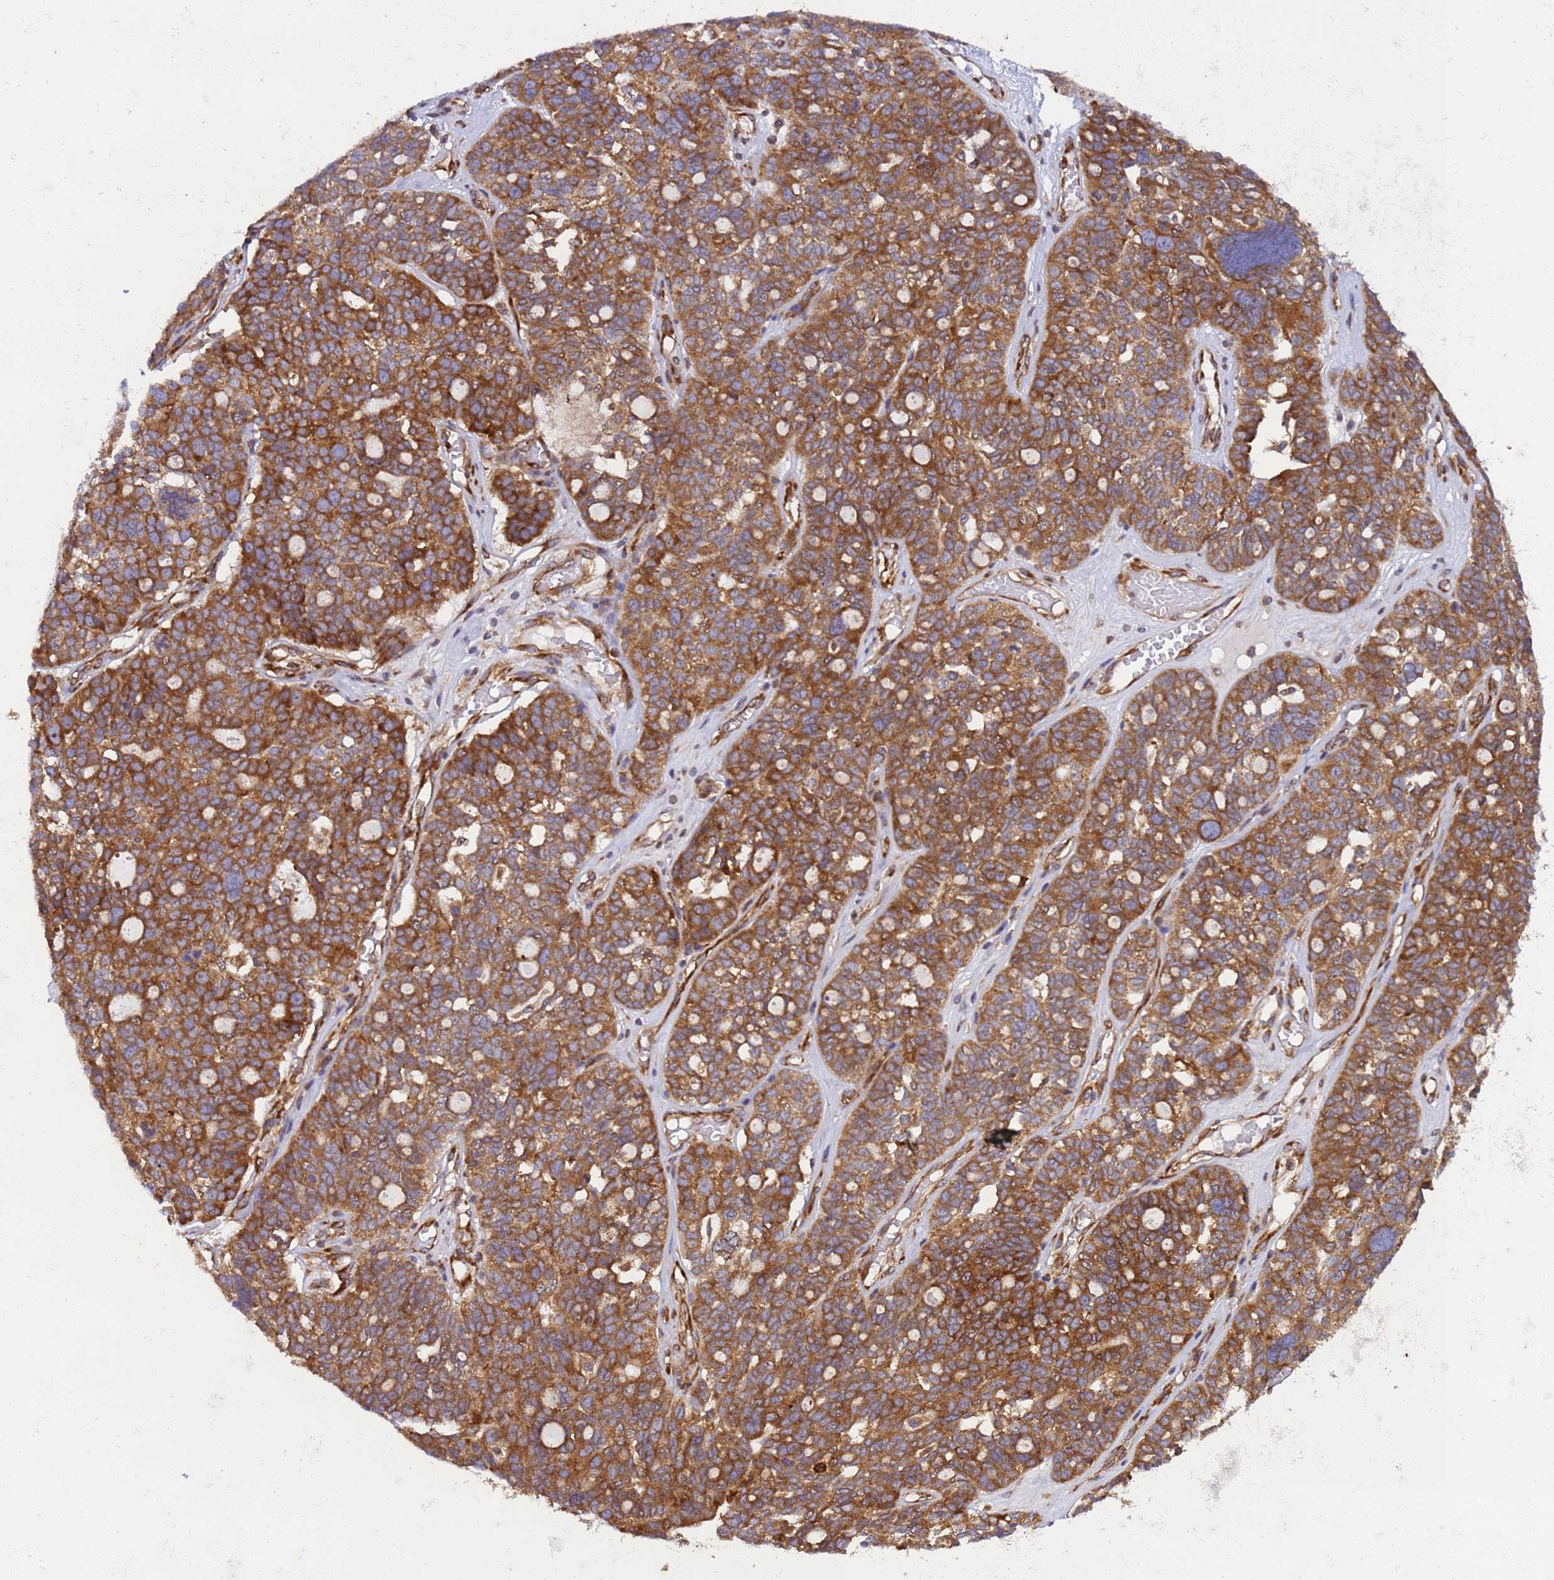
{"staining": {"intensity": "strong", "quantity": ">75%", "location": "cytoplasmic/membranous"}, "tissue": "ovarian cancer", "cell_type": "Tumor cells", "image_type": "cancer", "snomed": [{"axis": "morphology", "description": "Cystadenocarcinoma, serous, NOS"}, {"axis": "topography", "description": "Ovary"}], "caption": "The immunohistochemical stain shows strong cytoplasmic/membranous staining in tumor cells of ovarian serous cystadenocarcinoma tissue. The protein is shown in brown color, while the nuclei are stained blue.", "gene": "RPL36", "patient": {"sex": "female", "age": 59}}